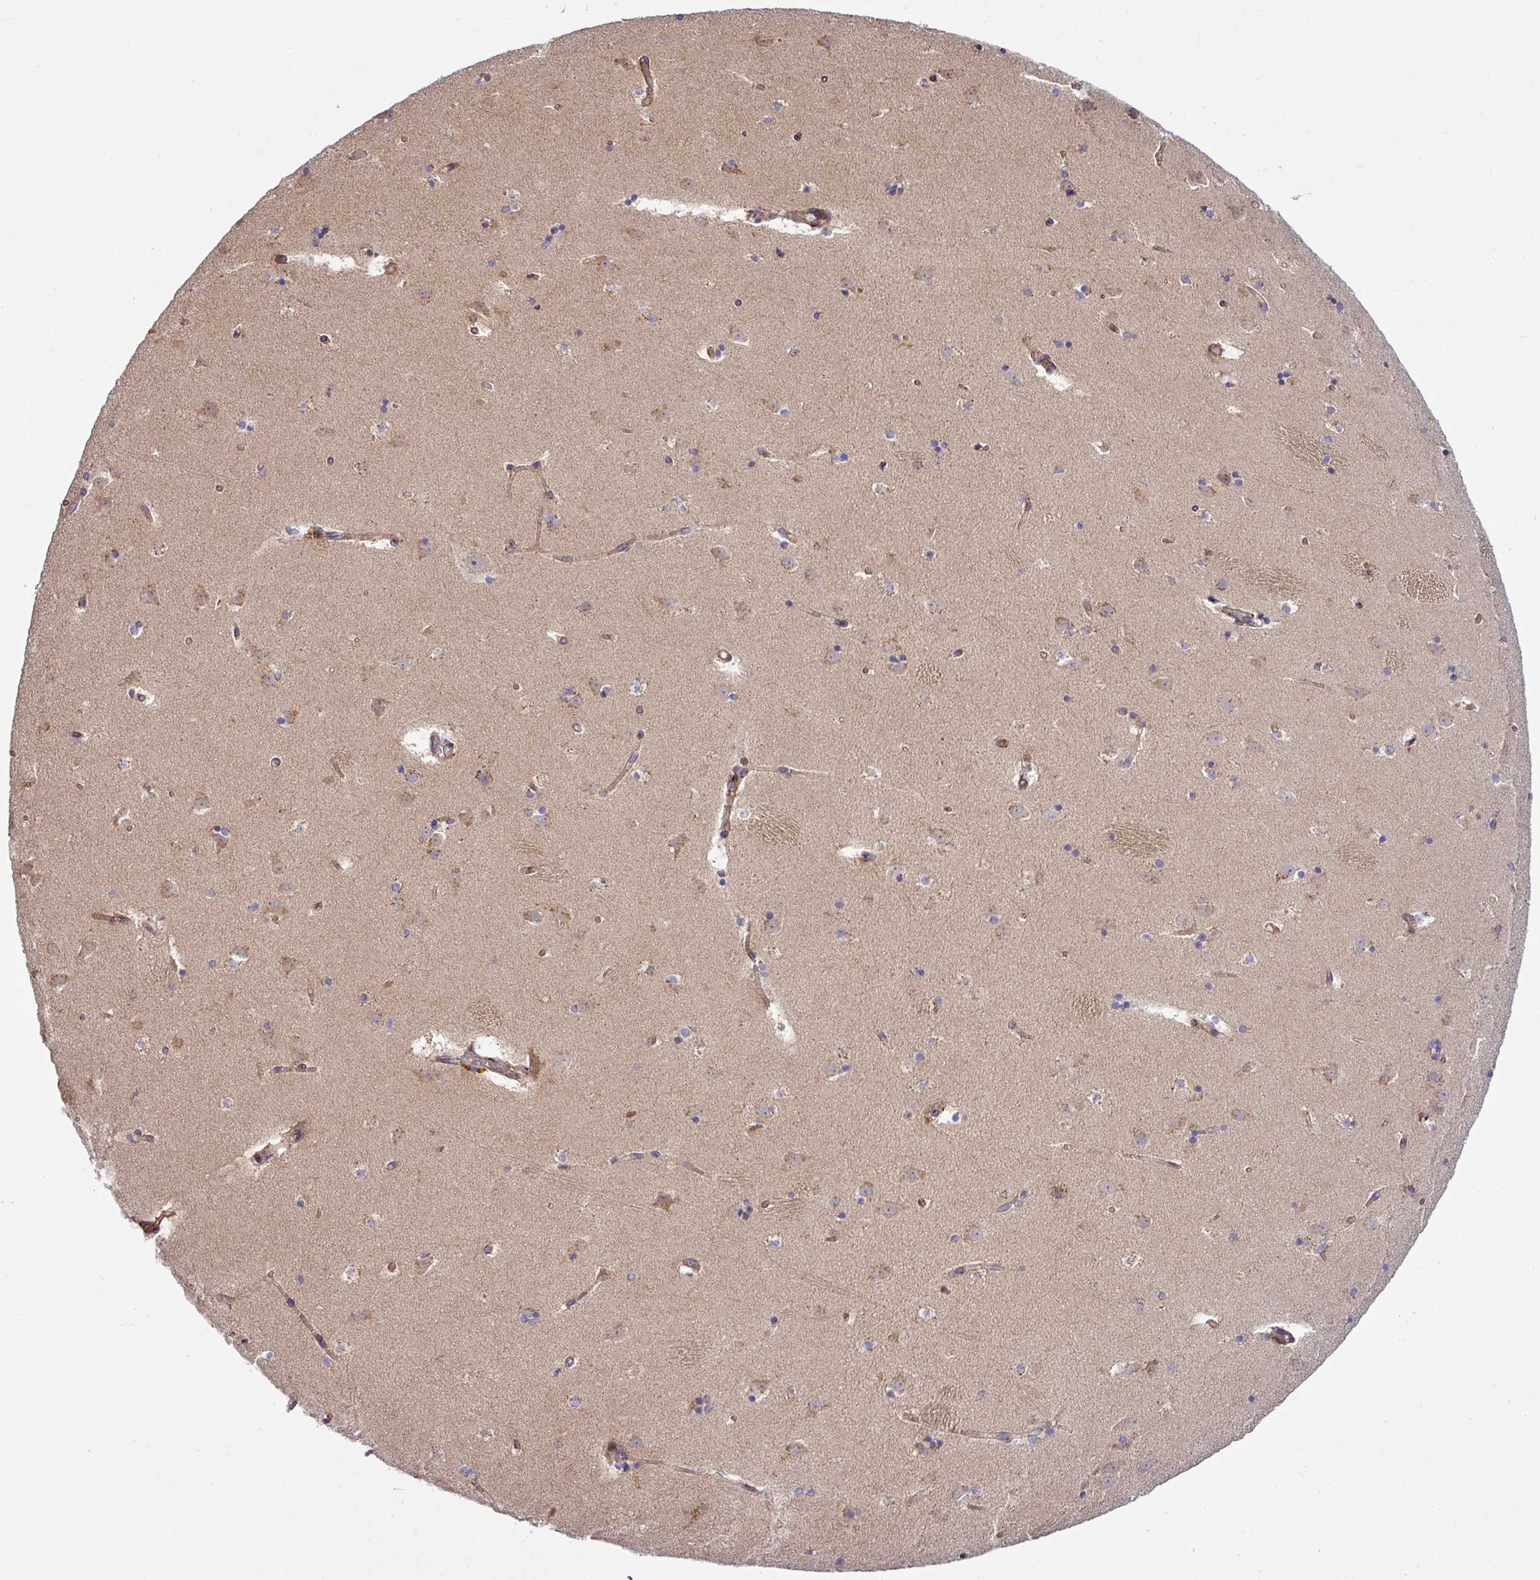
{"staining": {"intensity": "moderate", "quantity": "<25%", "location": "cytoplasmic/membranous"}, "tissue": "caudate", "cell_type": "Glial cells", "image_type": "normal", "snomed": [{"axis": "morphology", "description": "Normal tissue, NOS"}, {"axis": "topography", "description": "Lateral ventricle wall"}], "caption": "Unremarkable caudate displays moderate cytoplasmic/membranous staining in about <25% of glial cells The staining was performed using DAB (3,3'-diaminobenzidine), with brown indicating positive protein expression. Nuclei are stained blue with hematoxylin..", "gene": "TIMMDC1", "patient": {"sex": "male", "age": 45}}